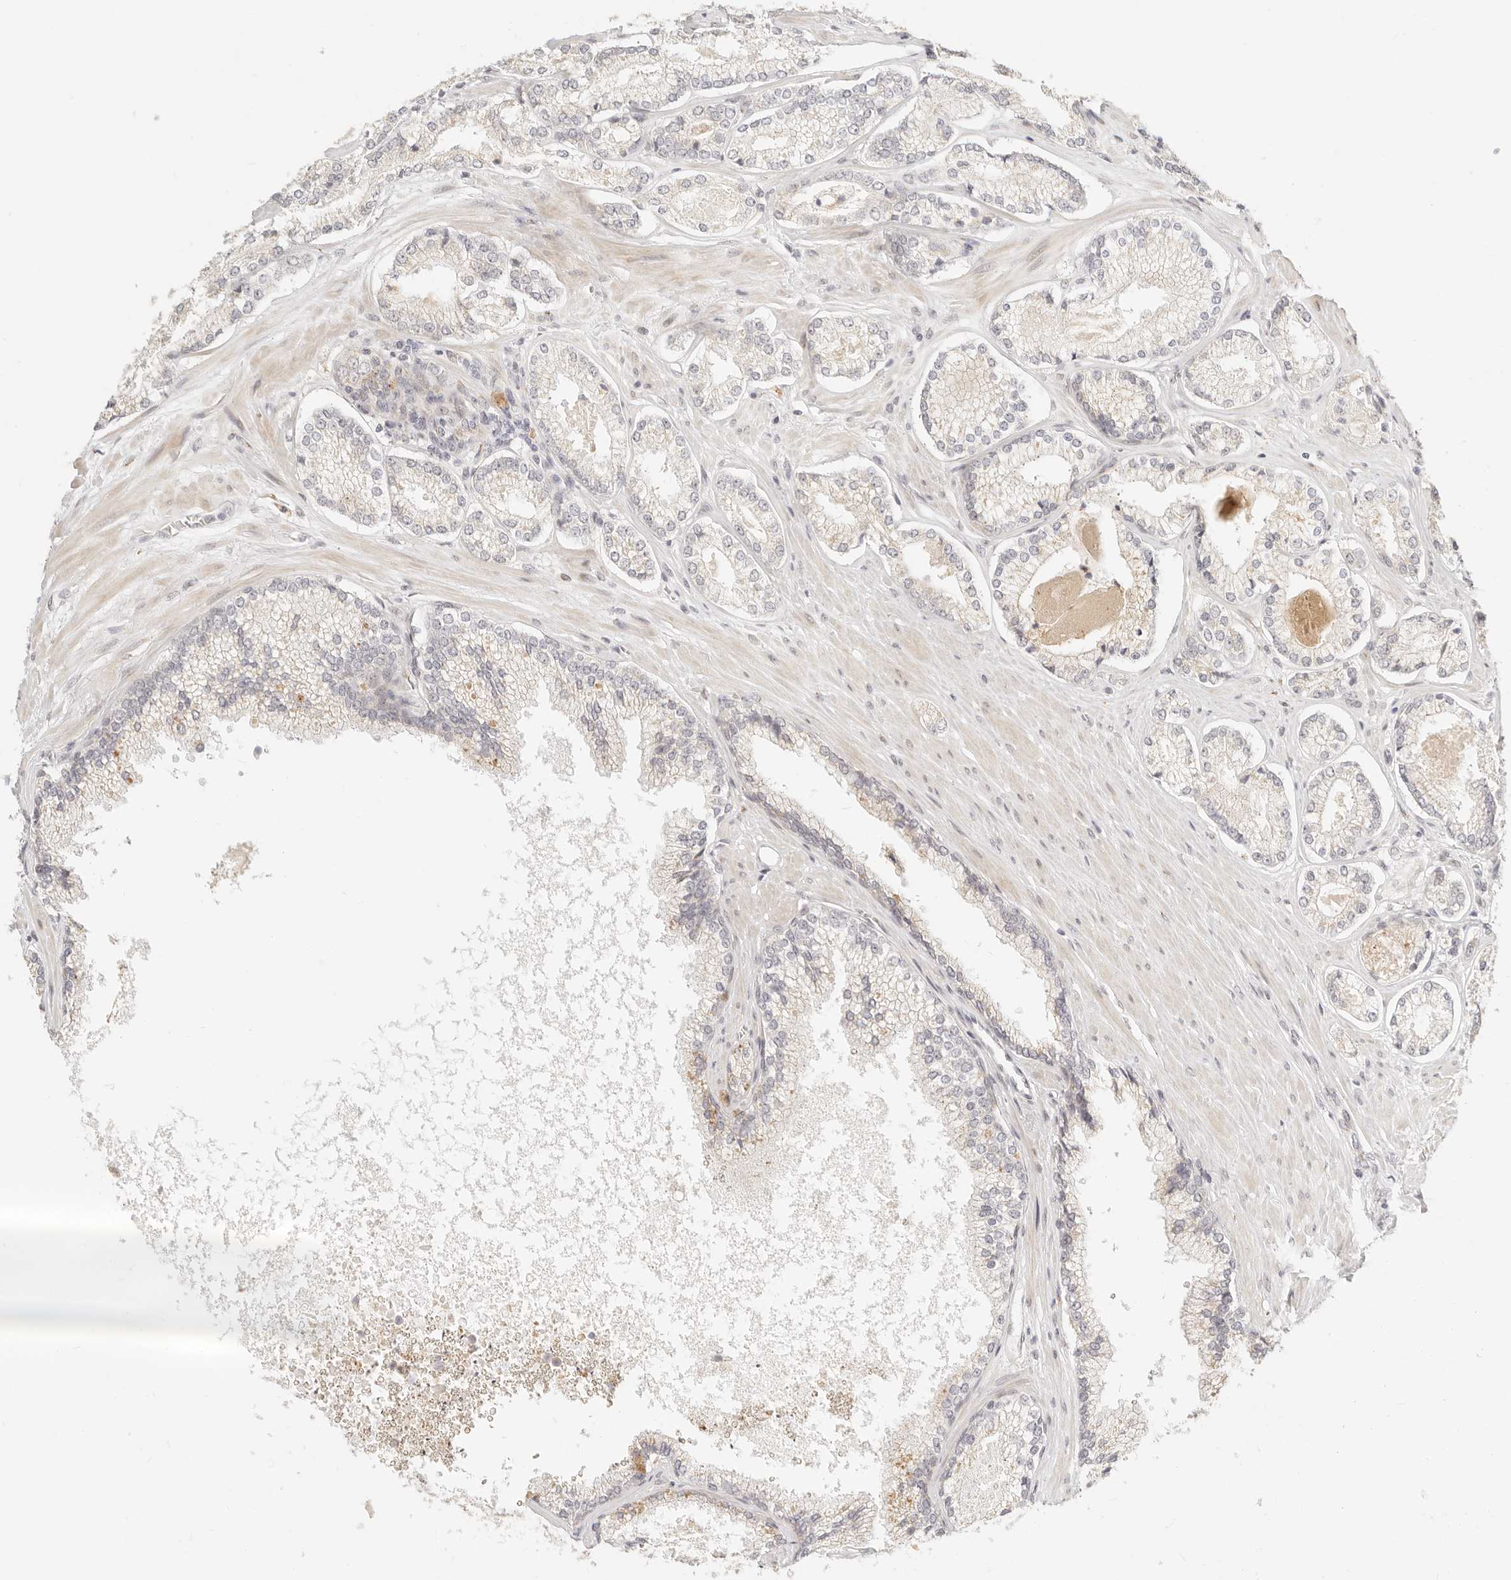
{"staining": {"intensity": "negative", "quantity": "none", "location": "none"}, "tissue": "prostate cancer", "cell_type": "Tumor cells", "image_type": "cancer", "snomed": [{"axis": "morphology", "description": "Adenocarcinoma, High grade"}, {"axis": "topography", "description": "Prostate"}], "caption": "A micrograph of human high-grade adenocarcinoma (prostate) is negative for staining in tumor cells. Brightfield microscopy of immunohistochemistry (IHC) stained with DAB (brown) and hematoxylin (blue), captured at high magnification.", "gene": "FAM20B", "patient": {"sex": "male", "age": 73}}